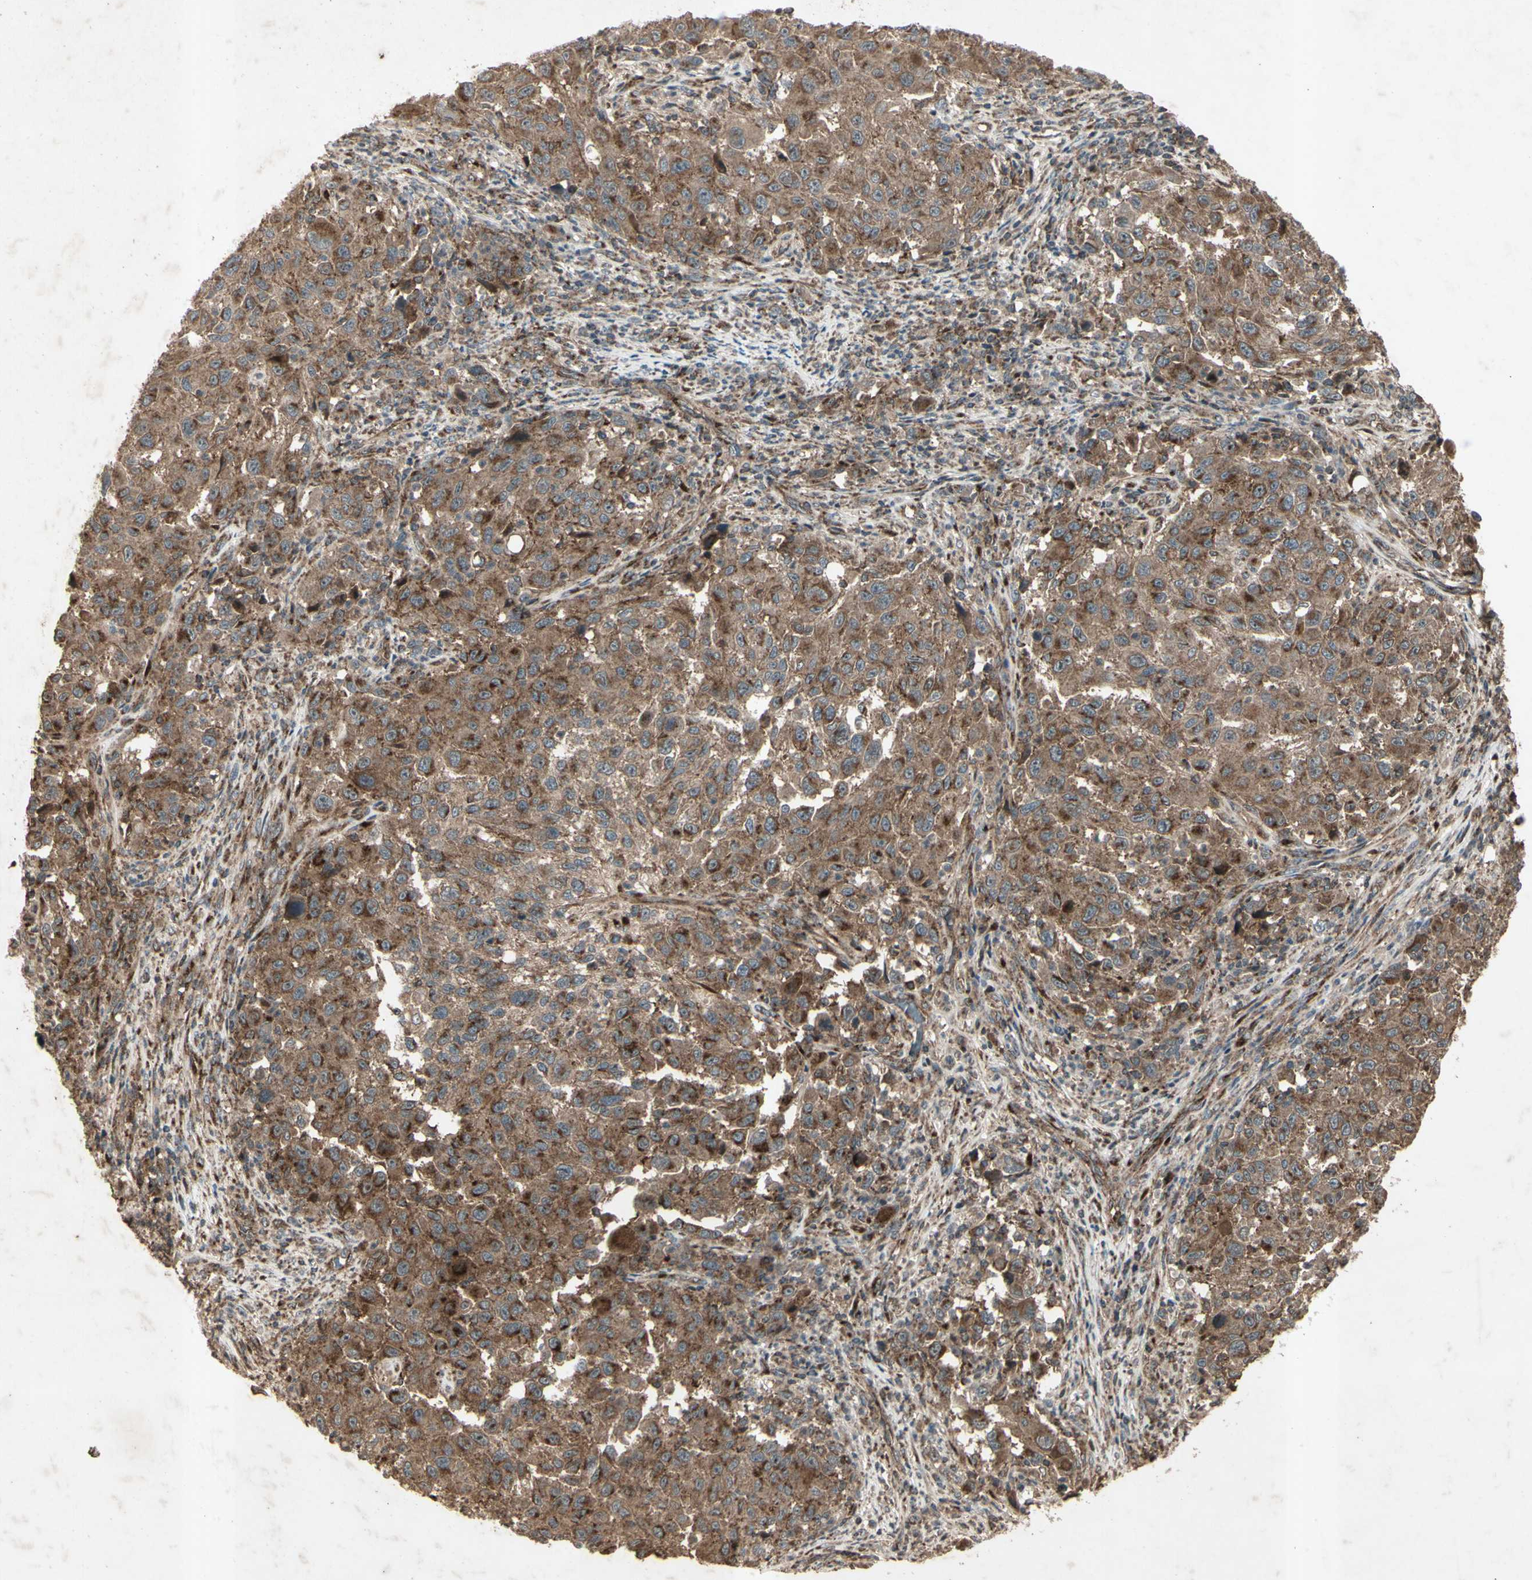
{"staining": {"intensity": "moderate", "quantity": ">75%", "location": "cytoplasmic/membranous"}, "tissue": "melanoma", "cell_type": "Tumor cells", "image_type": "cancer", "snomed": [{"axis": "morphology", "description": "Malignant melanoma, Metastatic site"}, {"axis": "topography", "description": "Lymph node"}], "caption": "Moderate cytoplasmic/membranous protein positivity is appreciated in about >75% of tumor cells in melanoma.", "gene": "AP1G1", "patient": {"sex": "male", "age": 61}}